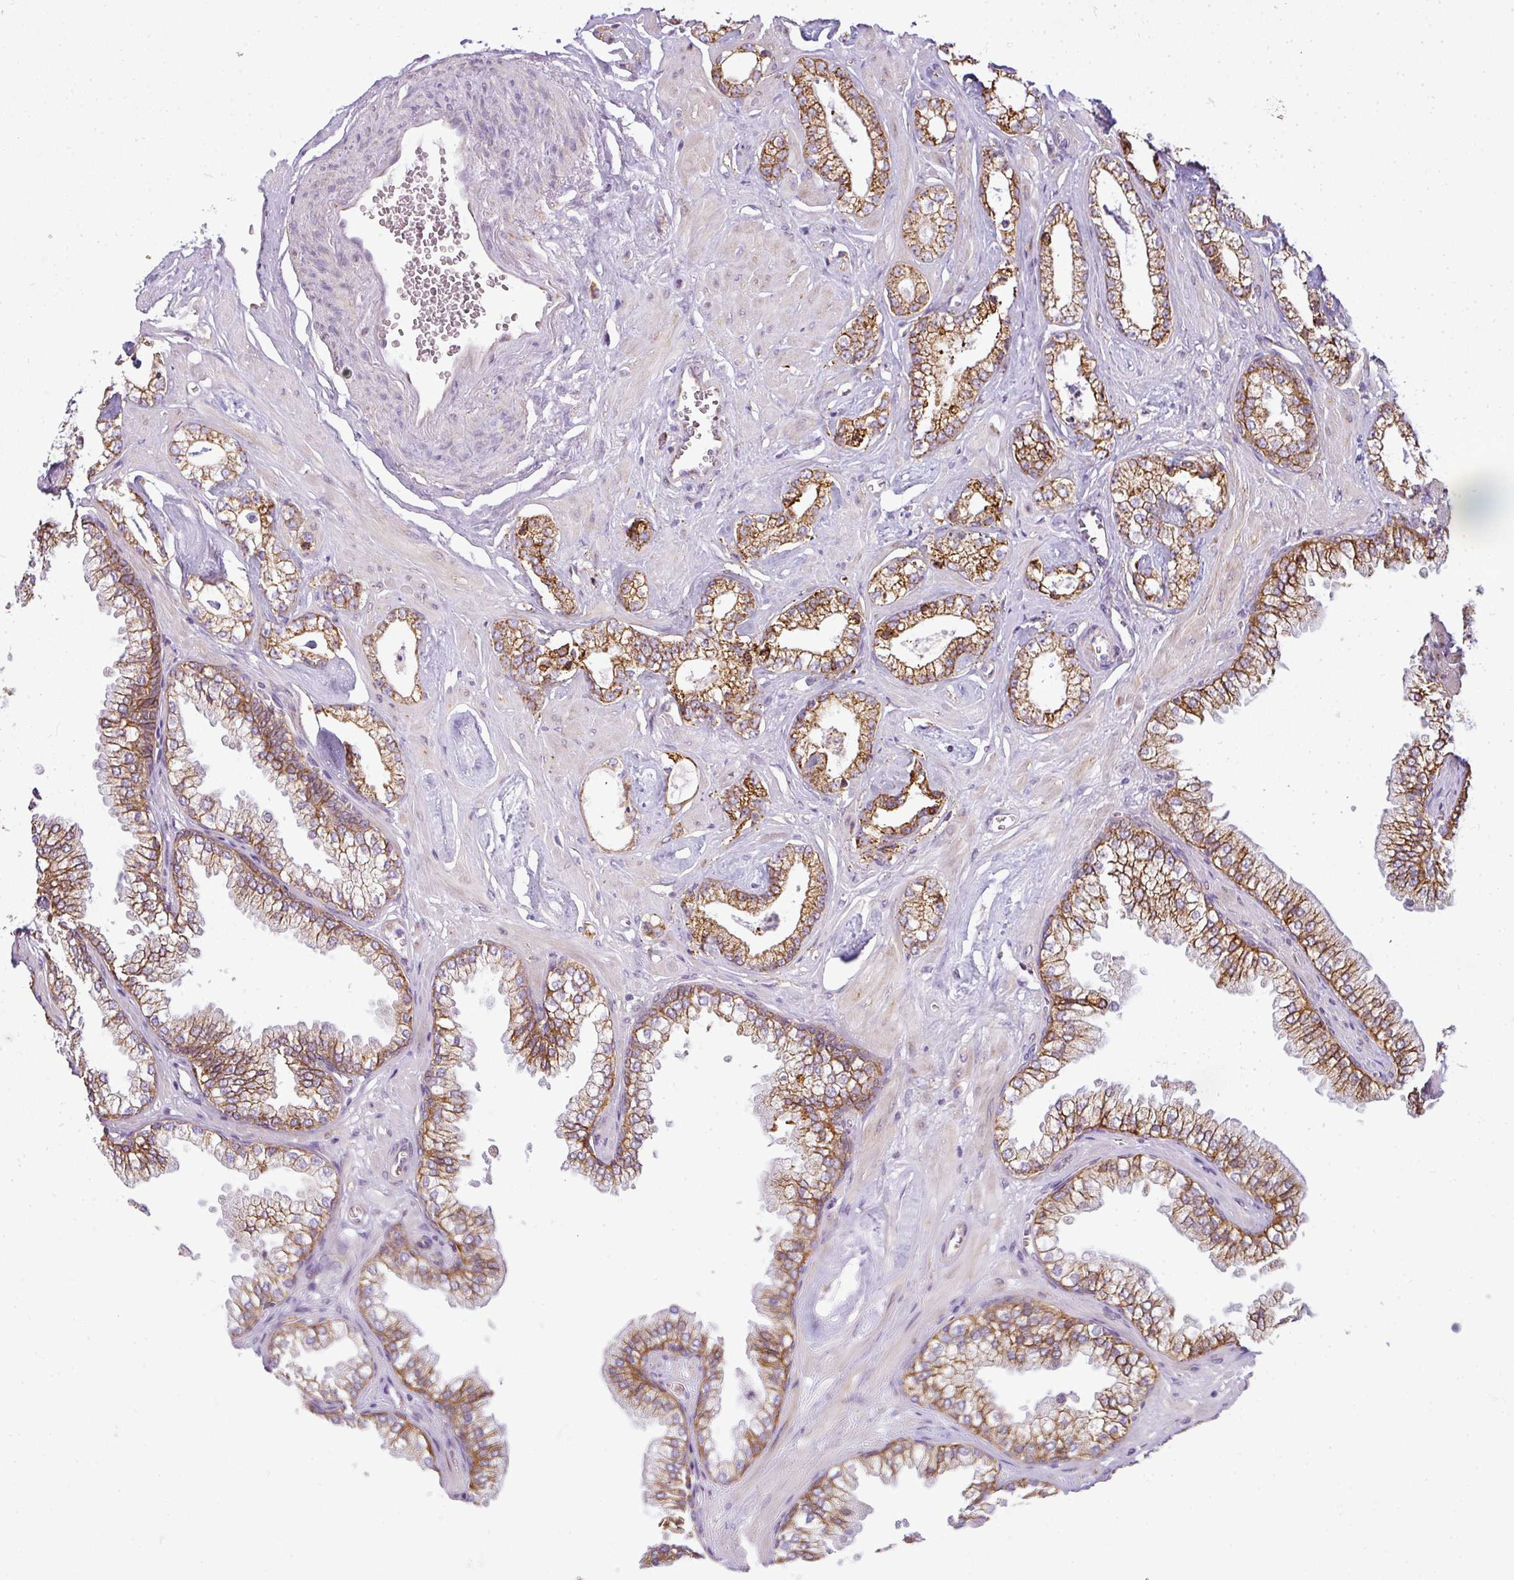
{"staining": {"intensity": "moderate", "quantity": ">75%", "location": "cytoplasmic/membranous"}, "tissue": "prostate cancer", "cell_type": "Tumor cells", "image_type": "cancer", "snomed": [{"axis": "morphology", "description": "Adenocarcinoma, Low grade"}, {"axis": "topography", "description": "Prostate"}], "caption": "Immunohistochemical staining of human prostate cancer exhibits medium levels of moderate cytoplasmic/membranous protein positivity in about >75% of tumor cells.", "gene": "ANKRD18A", "patient": {"sex": "male", "age": 60}}